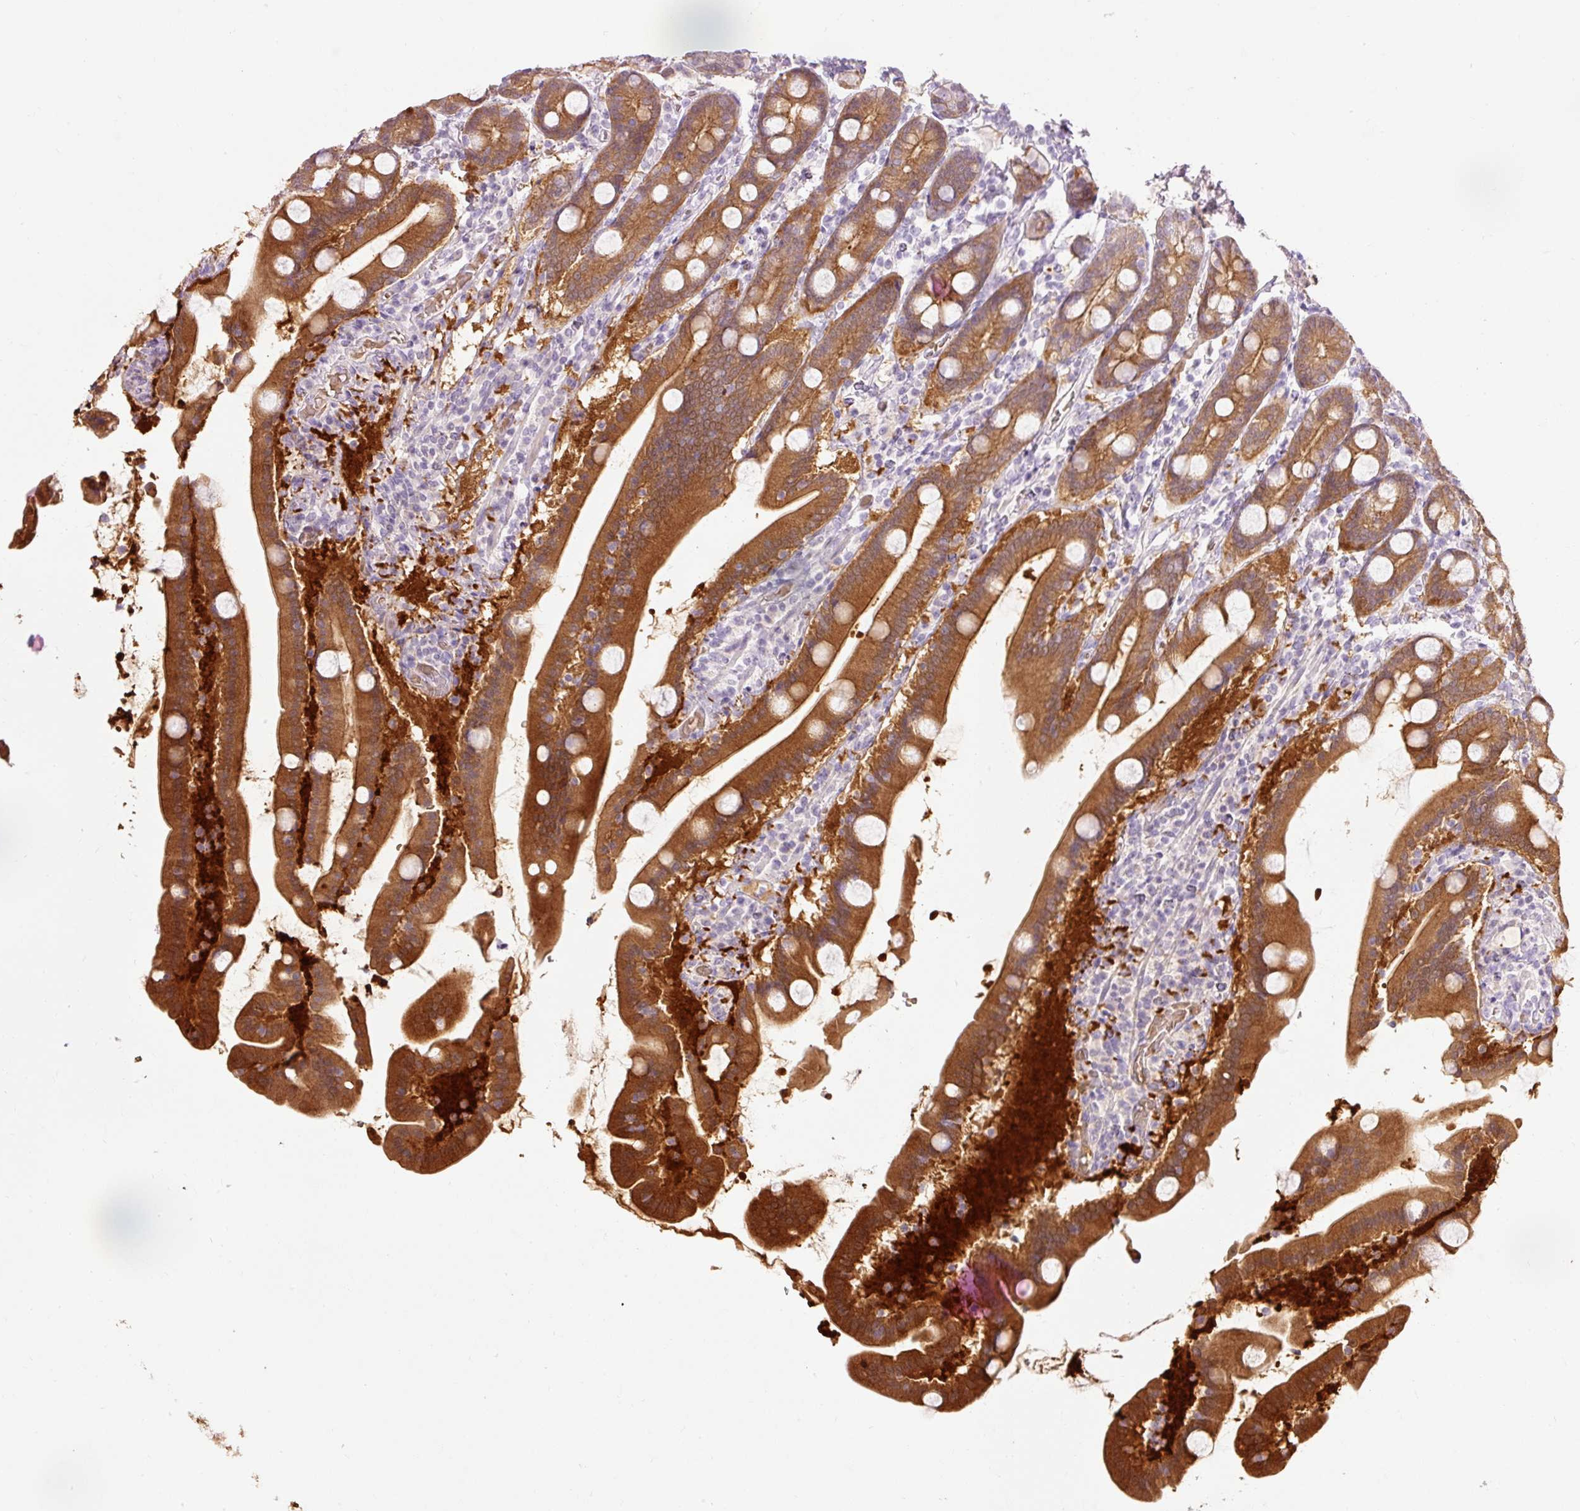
{"staining": {"intensity": "strong", "quantity": ">75%", "location": "cytoplasmic/membranous"}, "tissue": "duodenum", "cell_type": "Glandular cells", "image_type": "normal", "snomed": [{"axis": "morphology", "description": "Normal tissue, NOS"}, {"axis": "topography", "description": "Duodenum"}], "caption": "A micrograph of human duodenum stained for a protein reveals strong cytoplasmic/membranous brown staining in glandular cells. Using DAB (3,3'-diaminobenzidine) (brown) and hematoxylin (blue) stains, captured at high magnification using brightfield microscopy.", "gene": "DHRS11", "patient": {"sex": "male", "age": 55}}